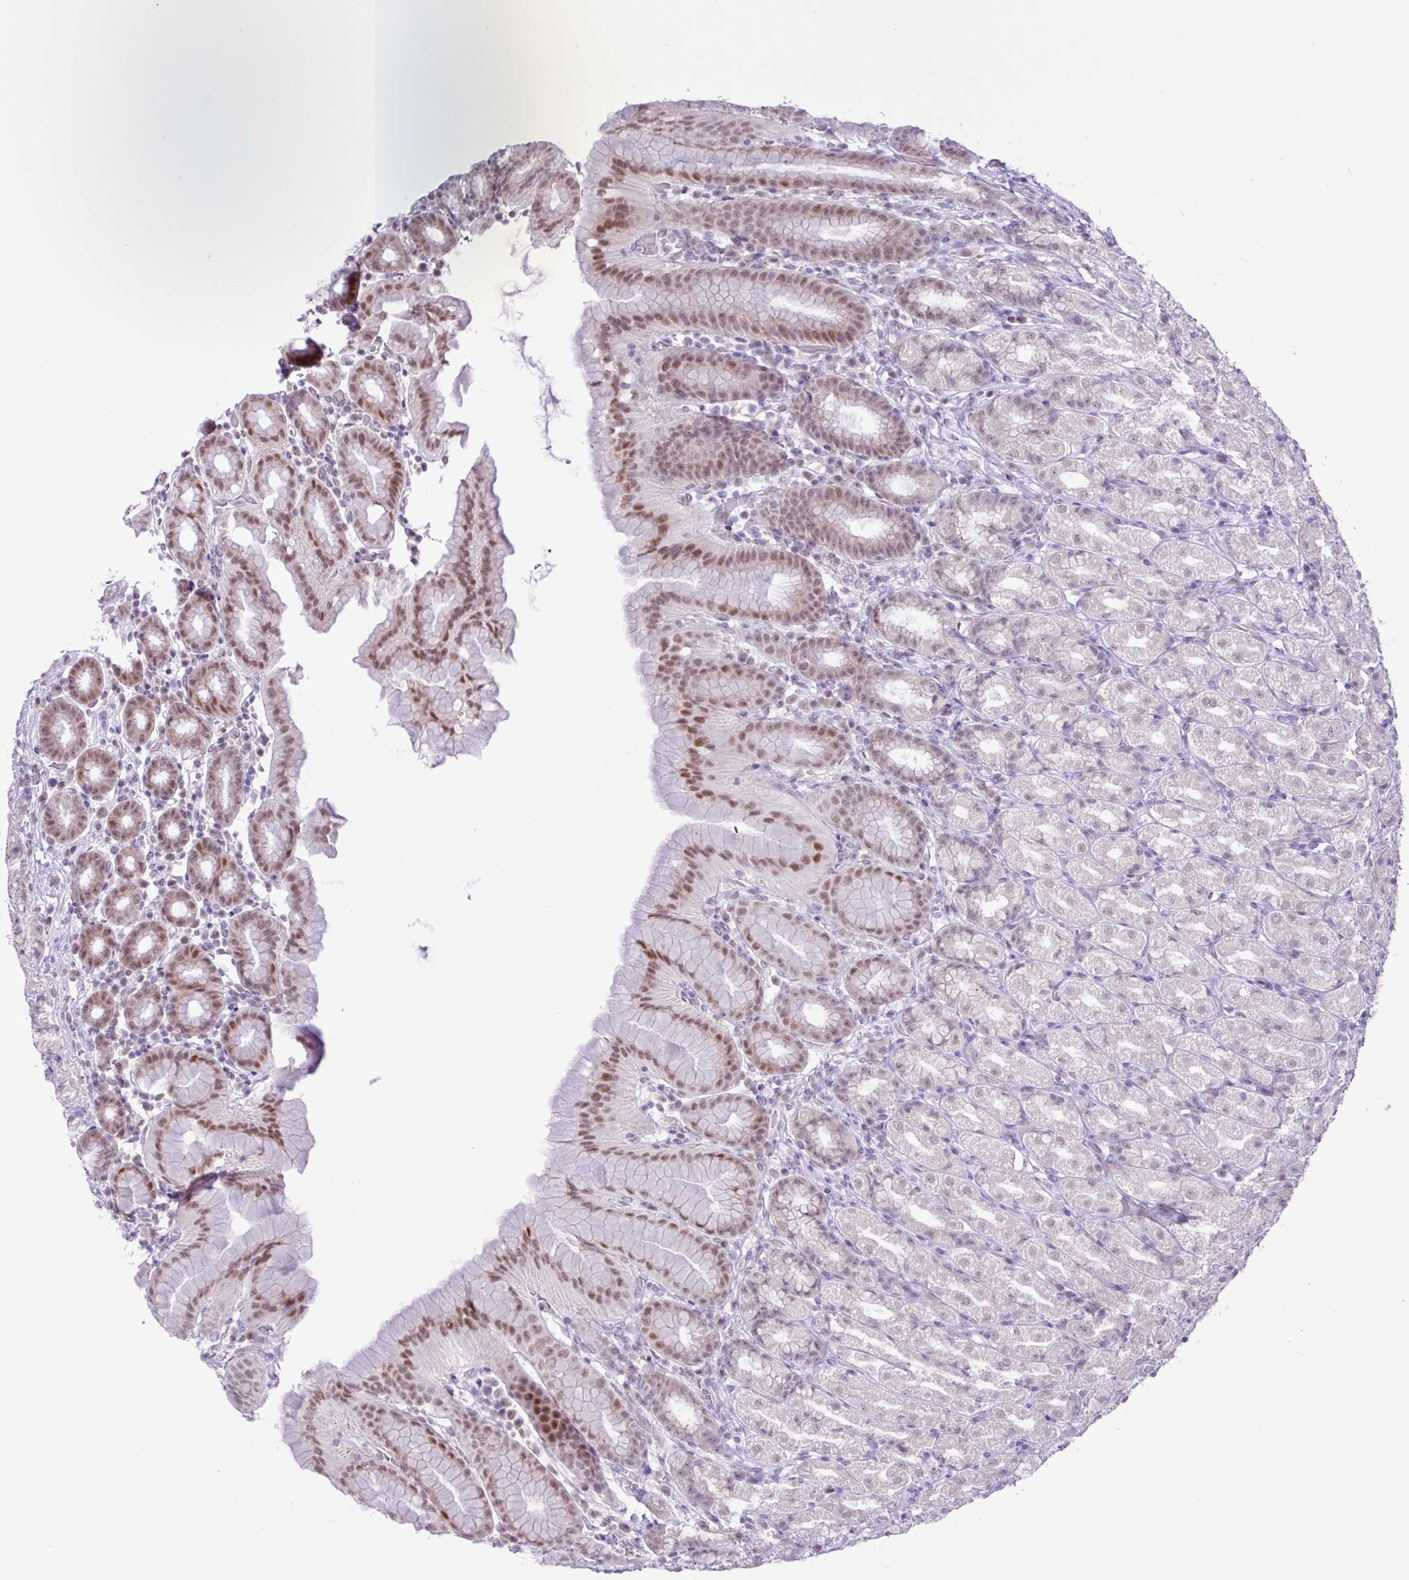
{"staining": {"intensity": "moderate", "quantity": "25%-75%", "location": "nuclear"}, "tissue": "stomach", "cell_type": "Glandular cells", "image_type": "normal", "snomed": [{"axis": "morphology", "description": "Normal tissue, NOS"}, {"axis": "topography", "description": "Stomach, upper"}, {"axis": "topography", "description": "Stomach"}], "caption": "Immunohistochemistry (IHC) image of benign stomach: human stomach stained using immunohistochemistry (IHC) reveals medium levels of moderate protein expression localized specifically in the nuclear of glandular cells, appearing as a nuclear brown color.", "gene": "ELOA2", "patient": {"sex": "male", "age": 68}}